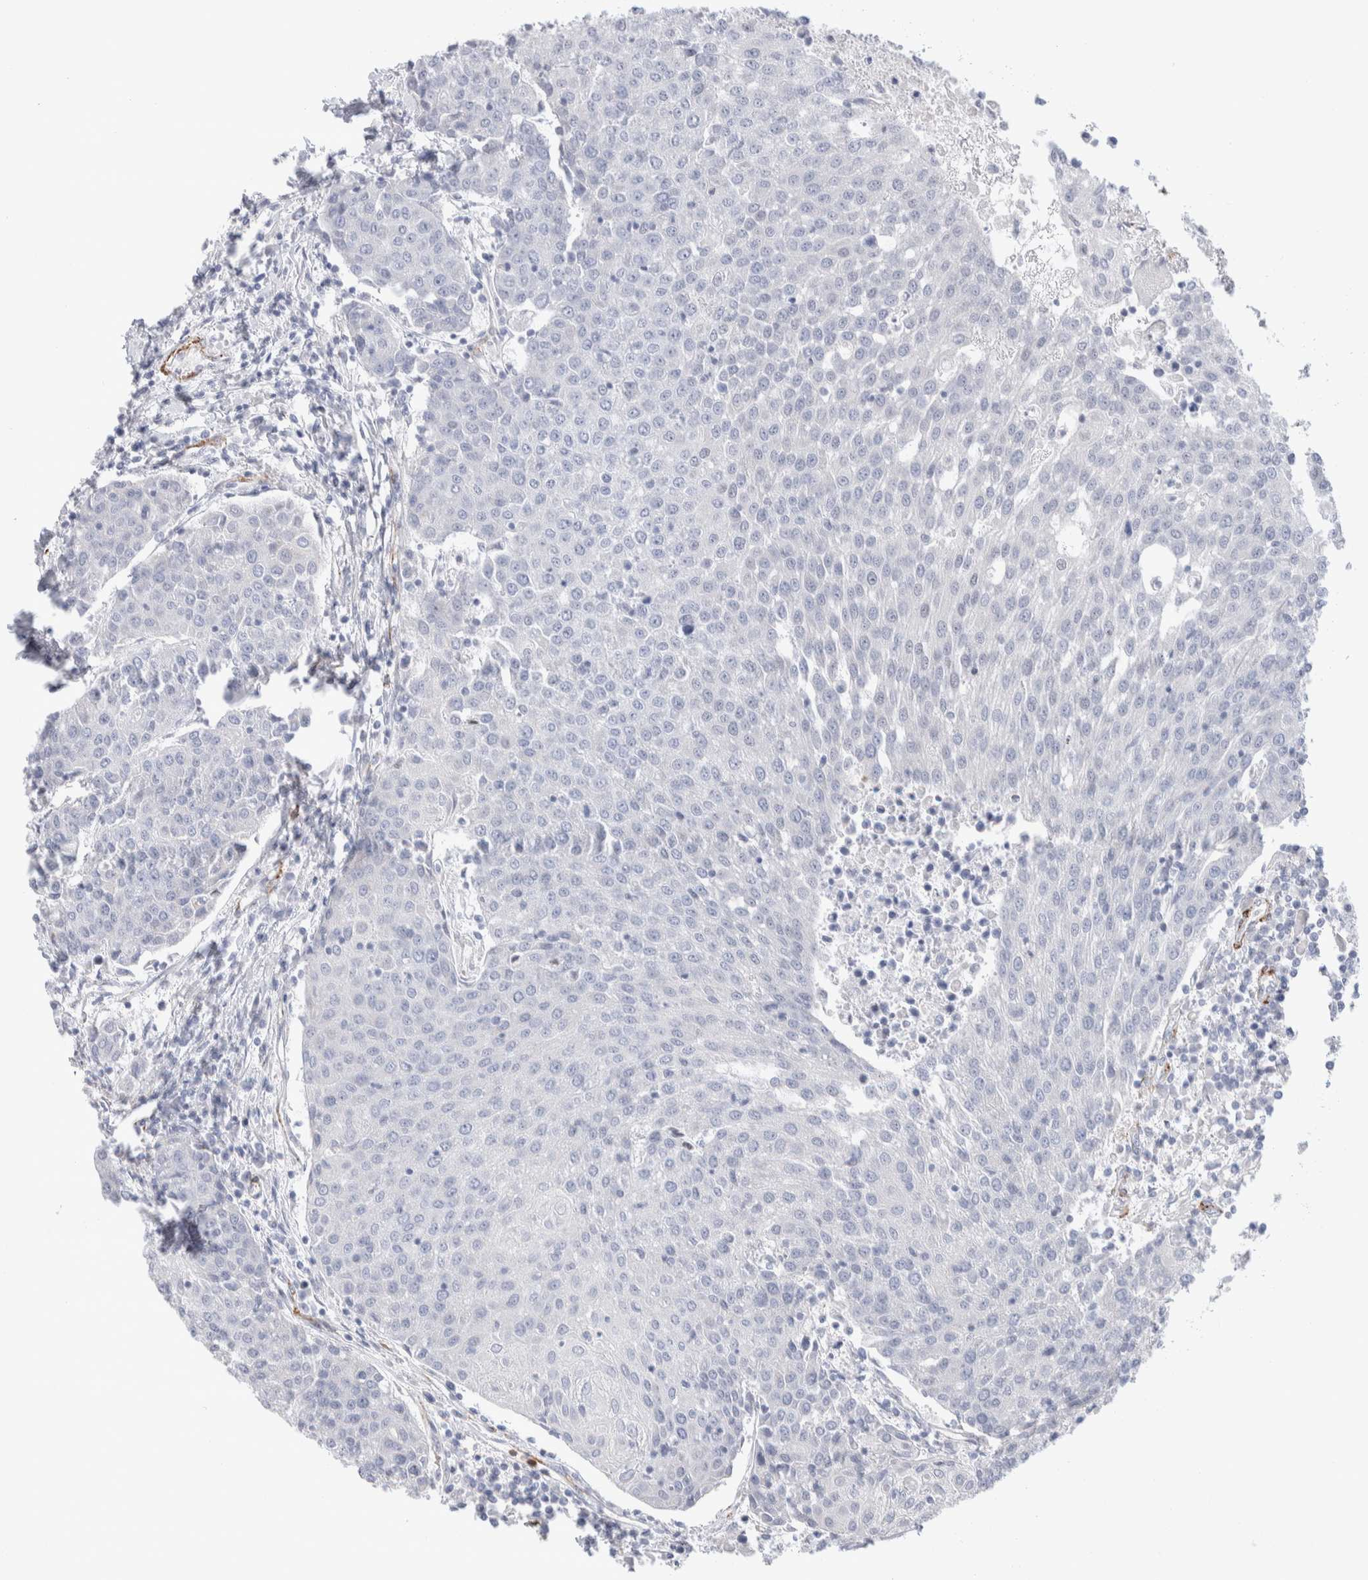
{"staining": {"intensity": "negative", "quantity": "none", "location": "none"}, "tissue": "urothelial cancer", "cell_type": "Tumor cells", "image_type": "cancer", "snomed": [{"axis": "morphology", "description": "Urothelial carcinoma, High grade"}, {"axis": "topography", "description": "Urinary bladder"}], "caption": "High power microscopy micrograph of an IHC histopathology image of urothelial cancer, revealing no significant staining in tumor cells.", "gene": "SEPTIN4", "patient": {"sex": "female", "age": 85}}